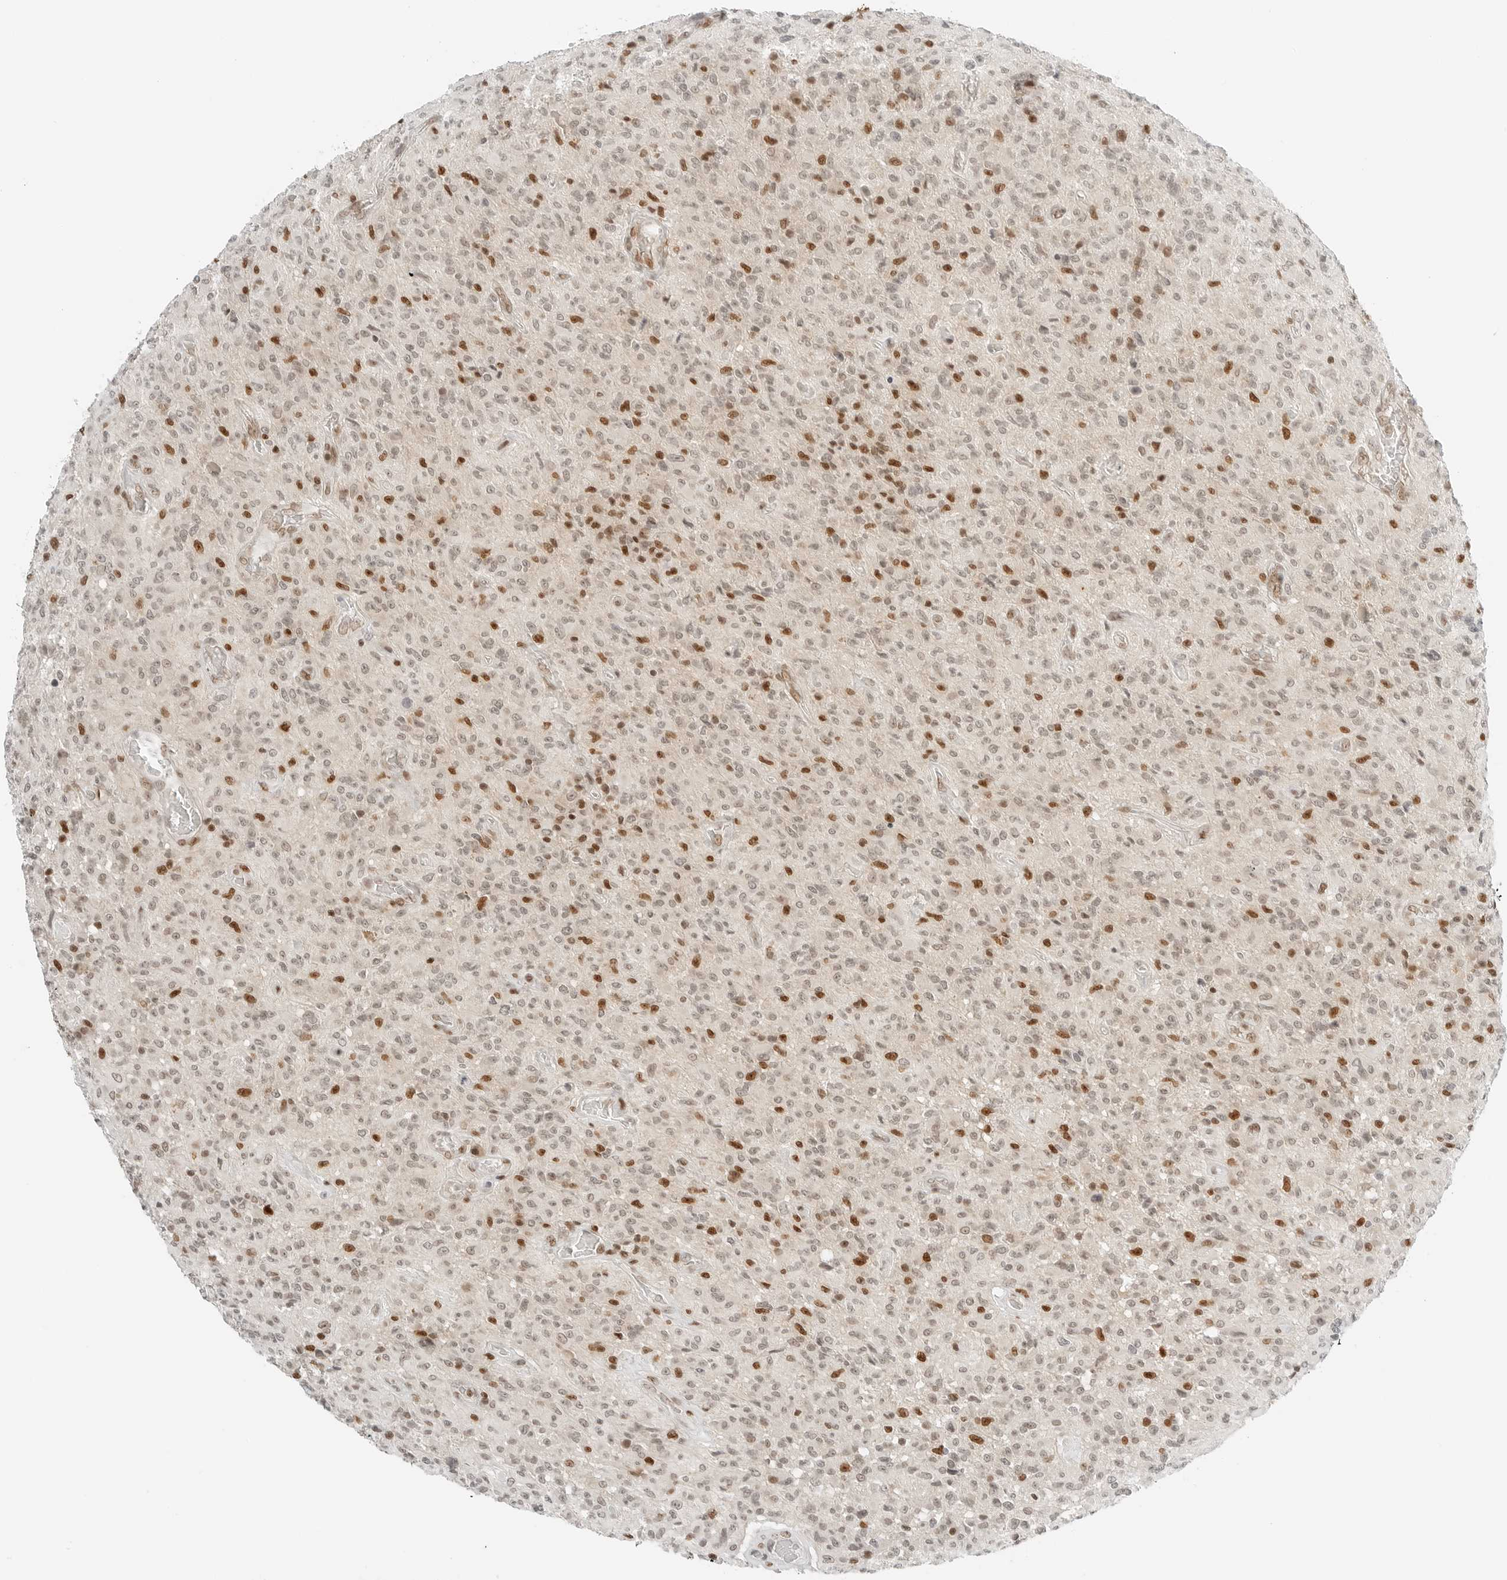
{"staining": {"intensity": "moderate", "quantity": "25%-75%", "location": "nuclear"}, "tissue": "glioma", "cell_type": "Tumor cells", "image_type": "cancer", "snomed": [{"axis": "morphology", "description": "Glioma, malignant, High grade"}, {"axis": "topography", "description": "Brain"}], "caption": "Glioma stained for a protein exhibits moderate nuclear positivity in tumor cells. The protein of interest is stained brown, and the nuclei are stained in blue (DAB (3,3'-diaminobenzidine) IHC with brightfield microscopy, high magnification).", "gene": "CRTC2", "patient": {"sex": "female", "age": 57}}